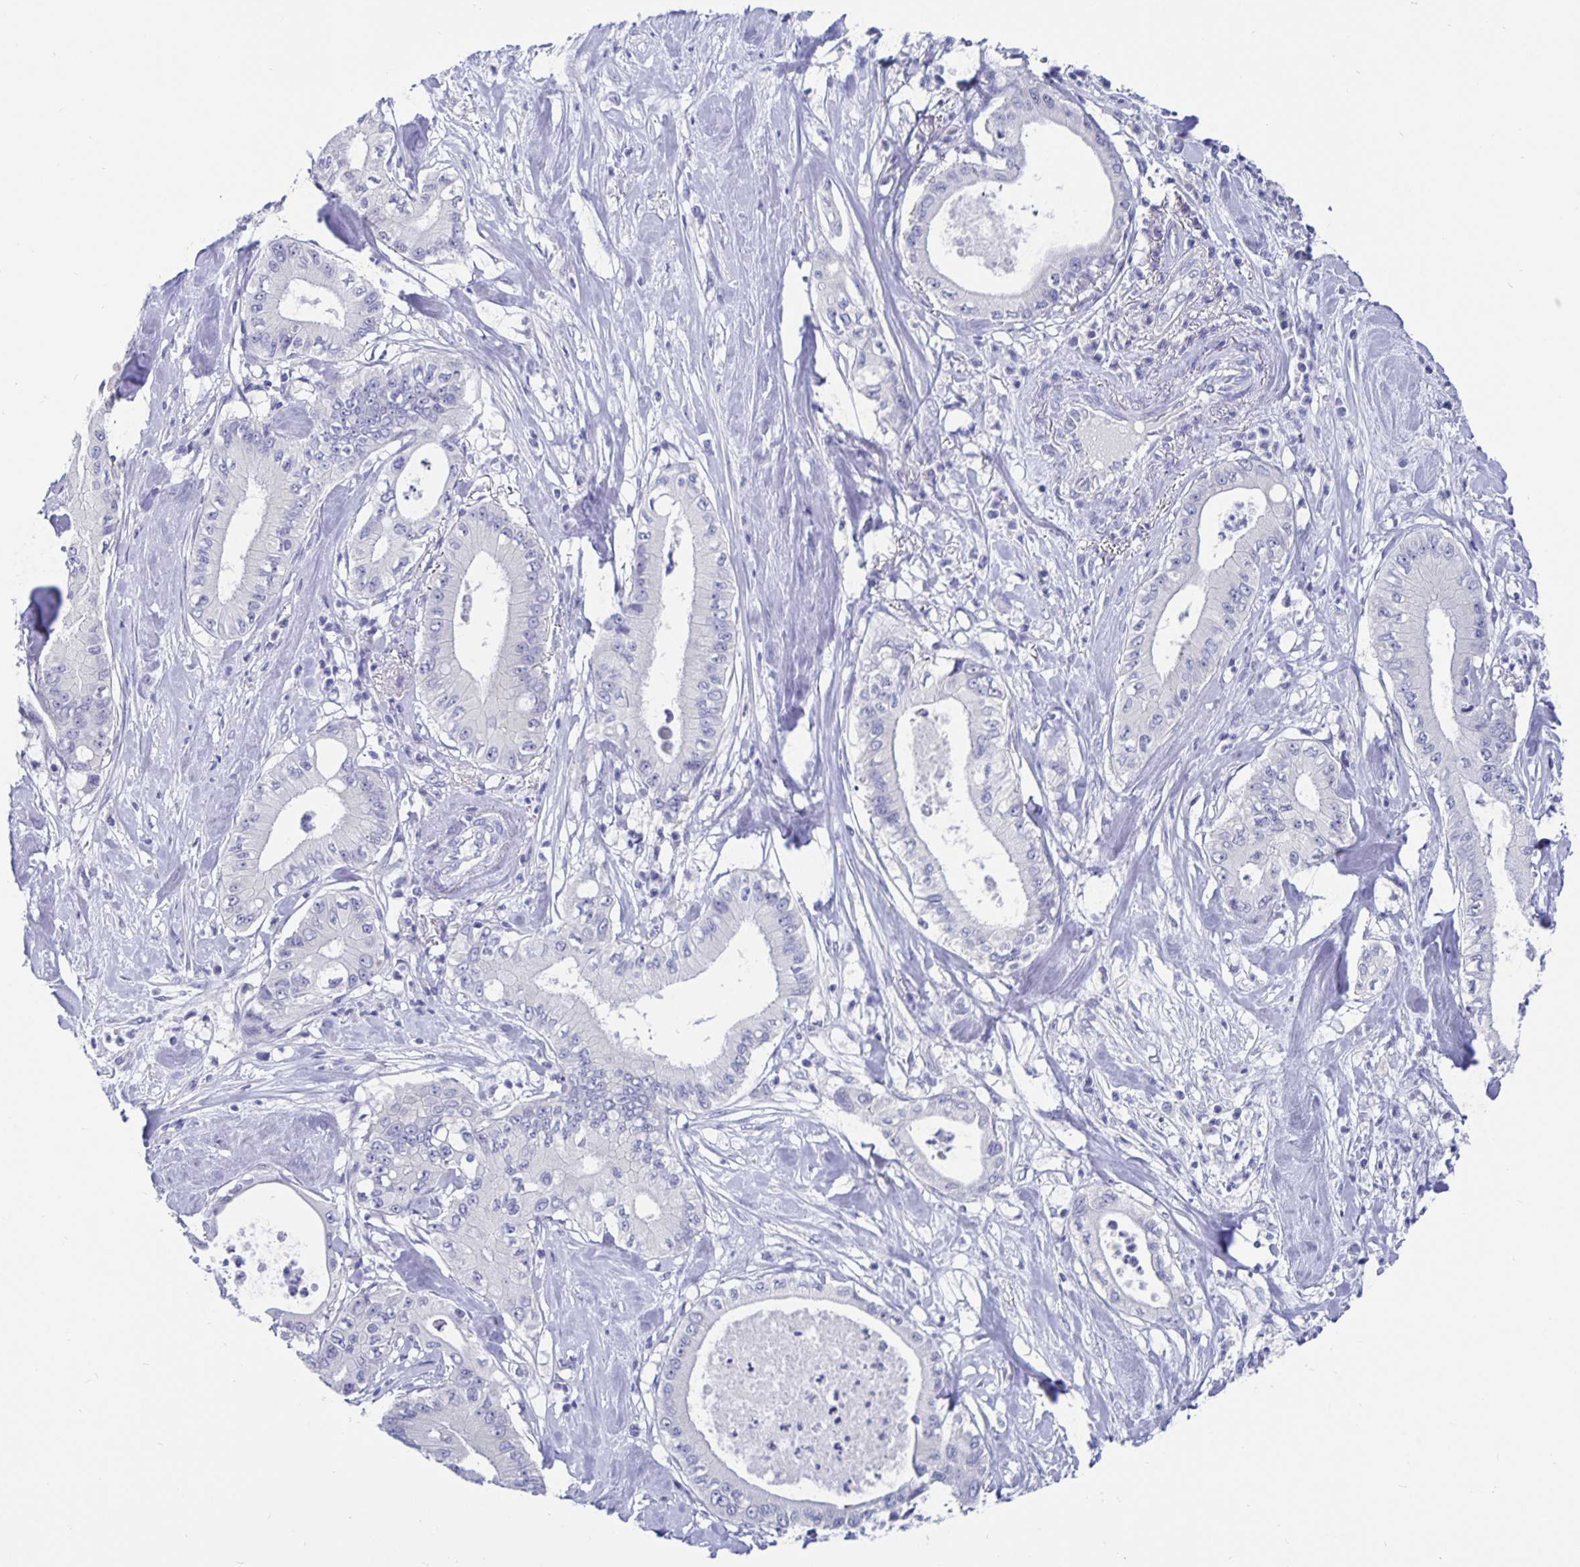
{"staining": {"intensity": "negative", "quantity": "none", "location": "none"}, "tissue": "pancreatic cancer", "cell_type": "Tumor cells", "image_type": "cancer", "snomed": [{"axis": "morphology", "description": "Adenocarcinoma, NOS"}, {"axis": "topography", "description": "Pancreas"}], "caption": "High power microscopy image of an immunohistochemistry micrograph of adenocarcinoma (pancreatic), revealing no significant positivity in tumor cells. (DAB immunohistochemistry (IHC) with hematoxylin counter stain).", "gene": "ODF3B", "patient": {"sex": "male", "age": 71}}